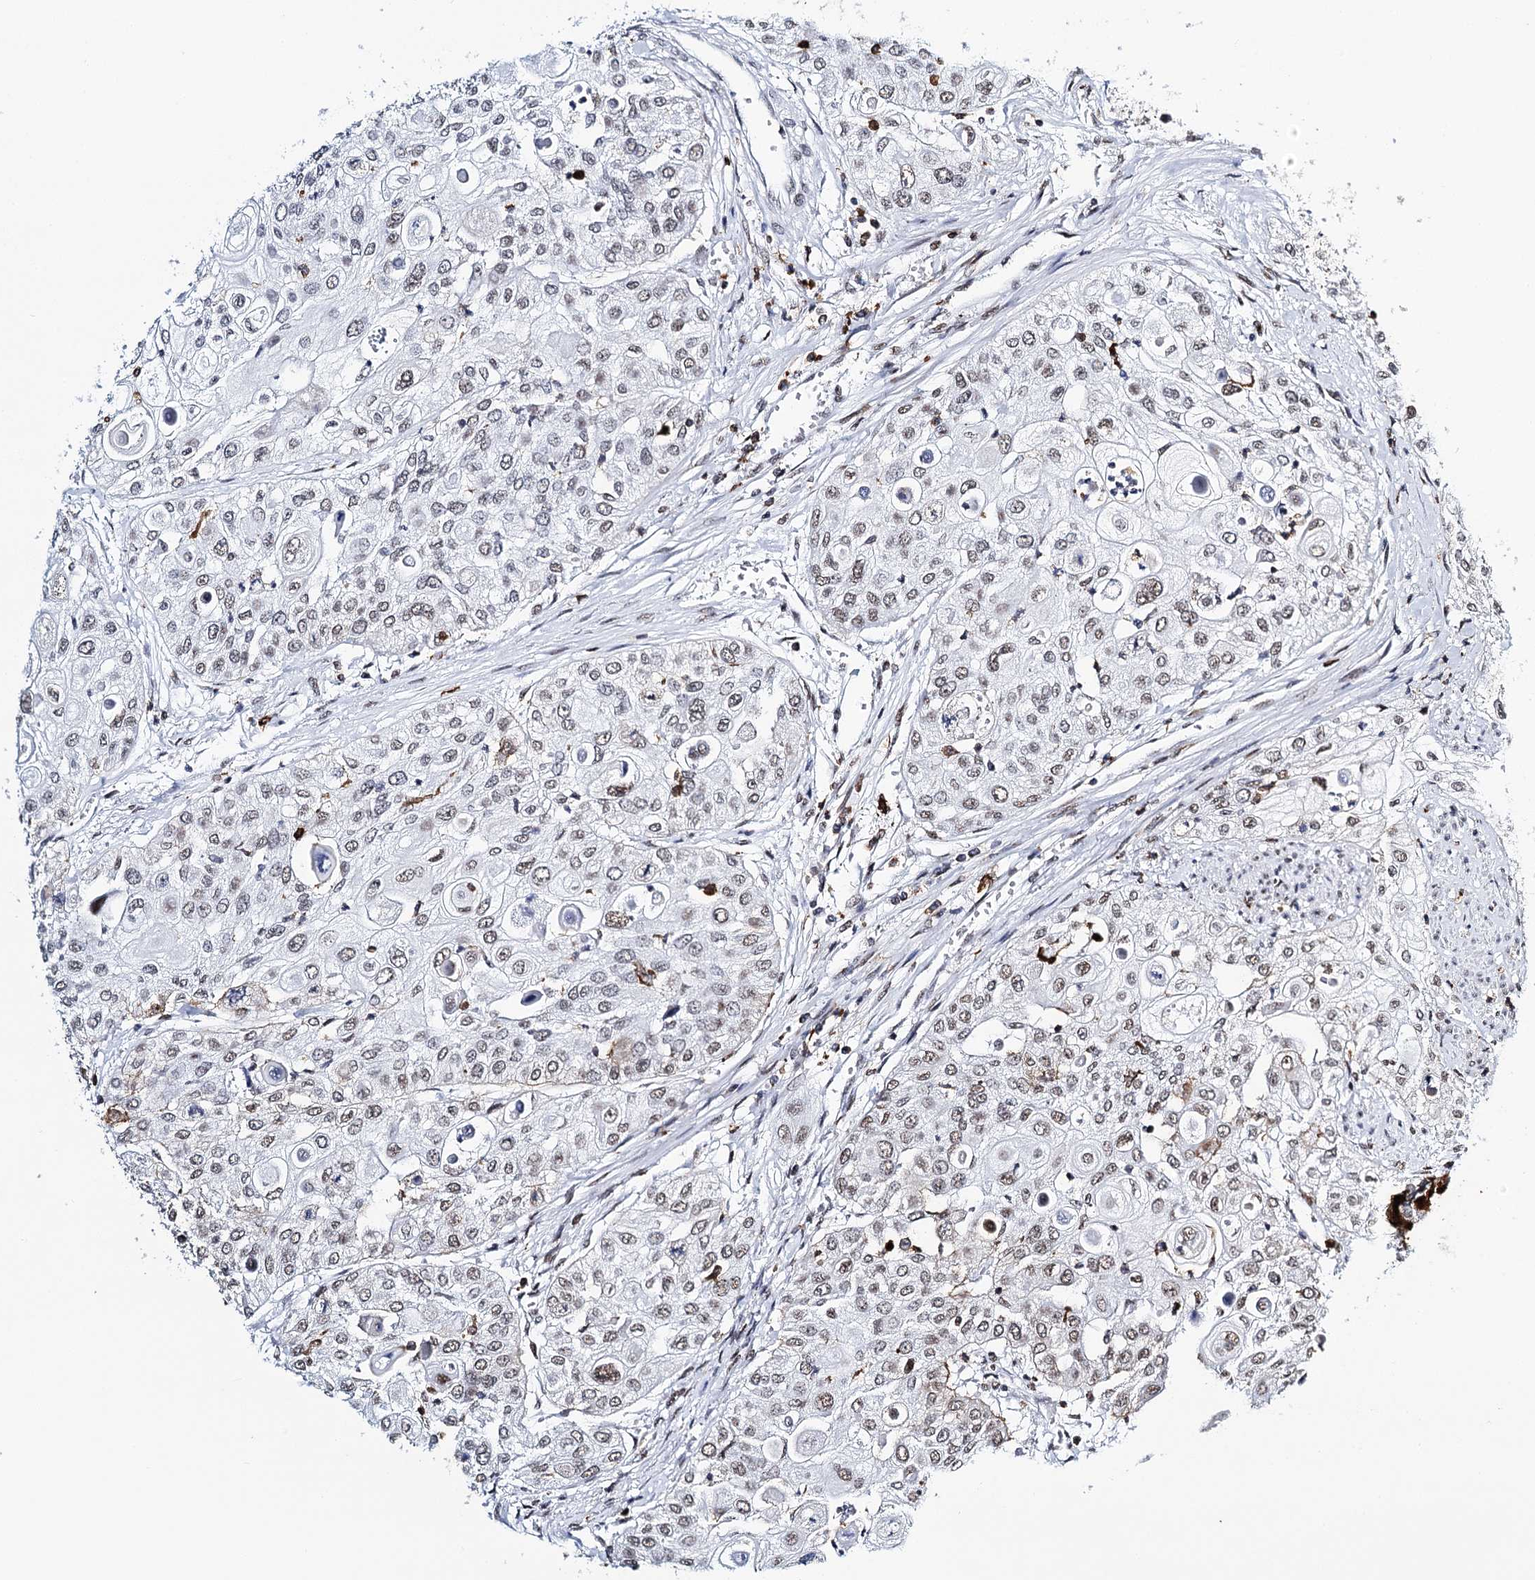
{"staining": {"intensity": "negative", "quantity": "none", "location": "none"}, "tissue": "urothelial cancer", "cell_type": "Tumor cells", "image_type": "cancer", "snomed": [{"axis": "morphology", "description": "Urothelial carcinoma, High grade"}, {"axis": "topography", "description": "Urinary bladder"}], "caption": "The histopathology image exhibits no significant expression in tumor cells of urothelial carcinoma (high-grade). The staining was performed using DAB to visualize the protein expression in brown, while the nuclei were stained in blue with hematoxylin (Magnification: 20x).", "gene": "BARD1", "patient": {"sex": "female", "age": 79}}